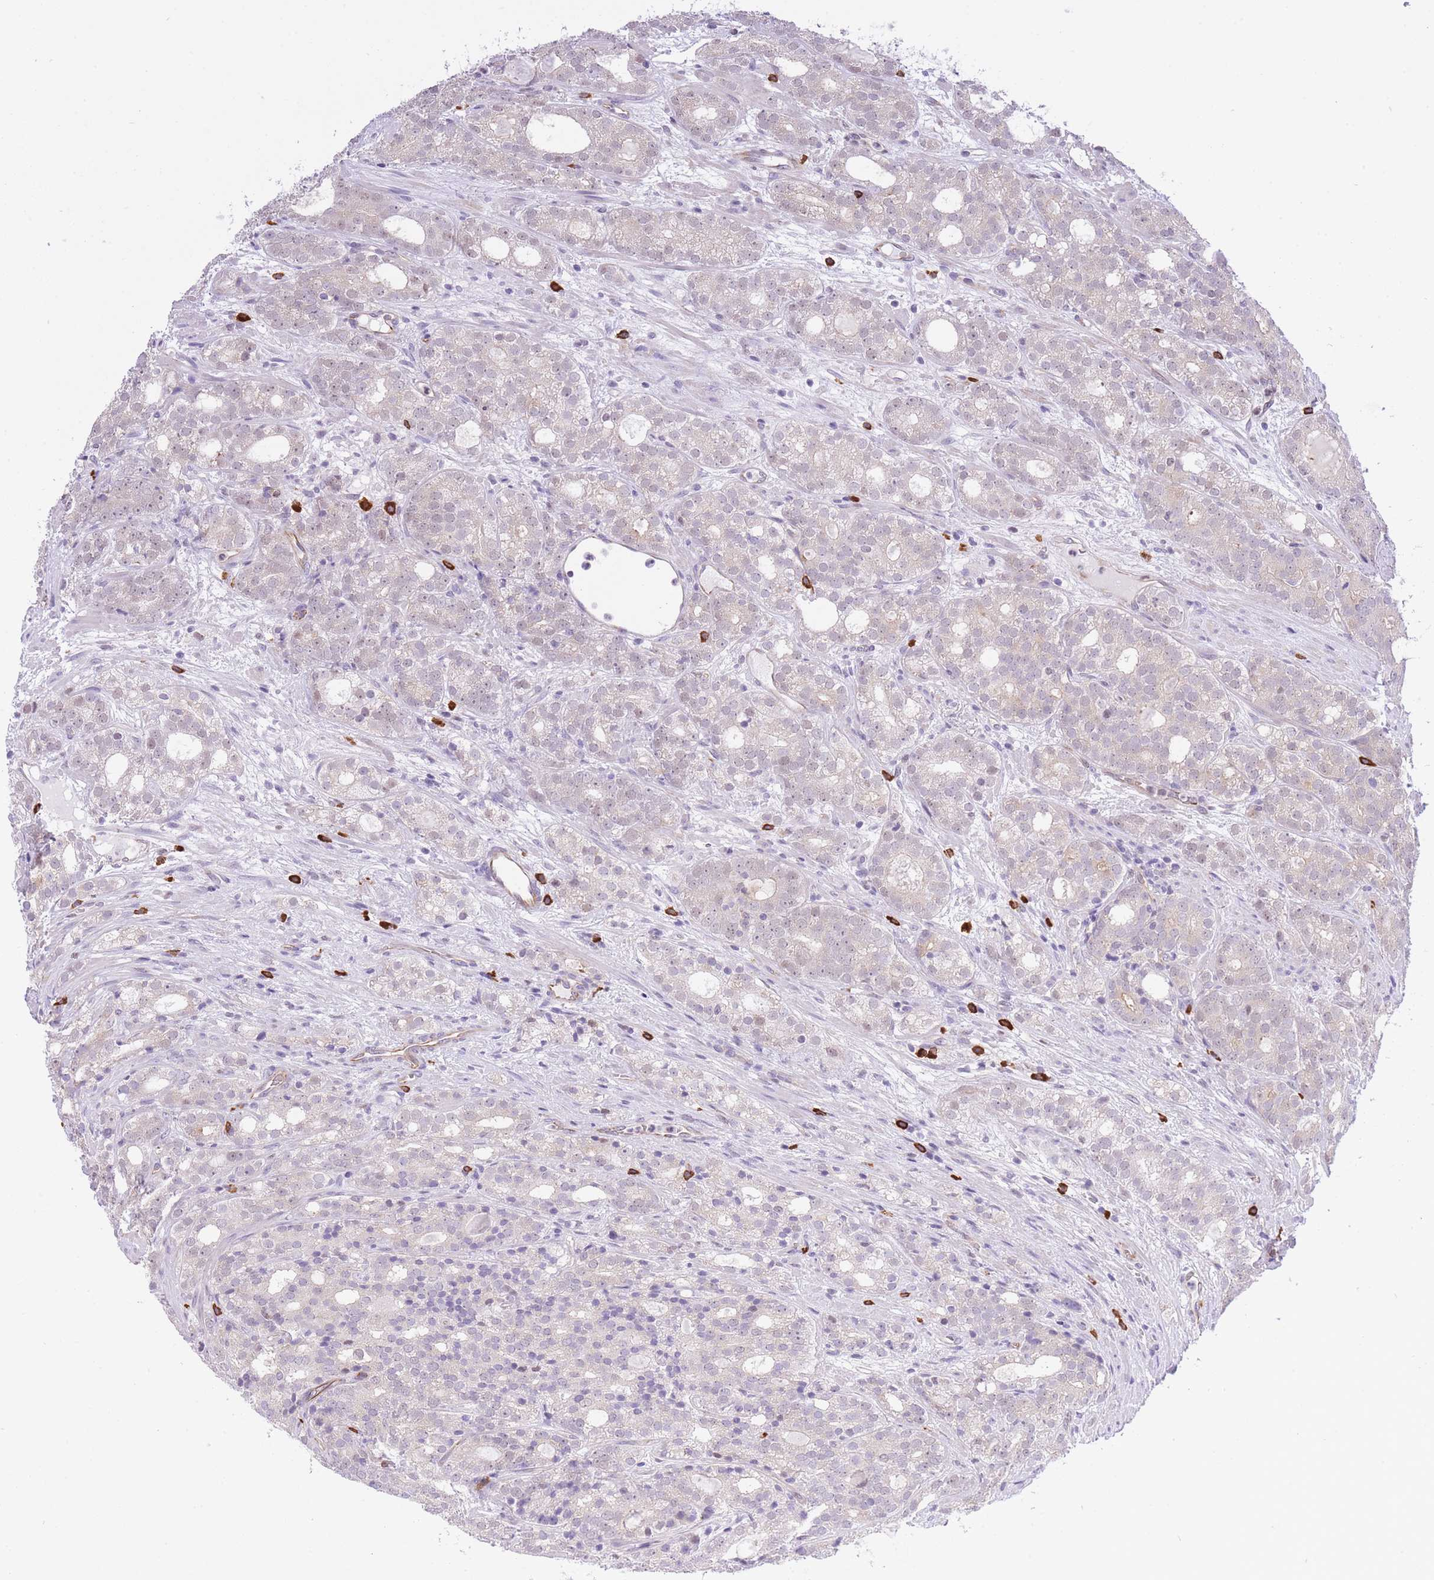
{"staining": {"intensity": "negative", "quantity": "none", "location": "none"}, "tissue": "prostate cancer", "cell_type": "Tumor cells", "image_type": "cancer", "snomed": [{"axis": "morphology", "description": "Adenocarcinoma, High grade"}, {"axis": "topography", "description": "Prostate"}], "caption": "IHC photomicrograph of neoplastic tissue: human high-grade adenocarcinoma (prostate) stained with DAB displays no significant protein positivity in tumor cells.", "gene": "MEIOSIN", "patient": {"sex": "male", "age": 64}}